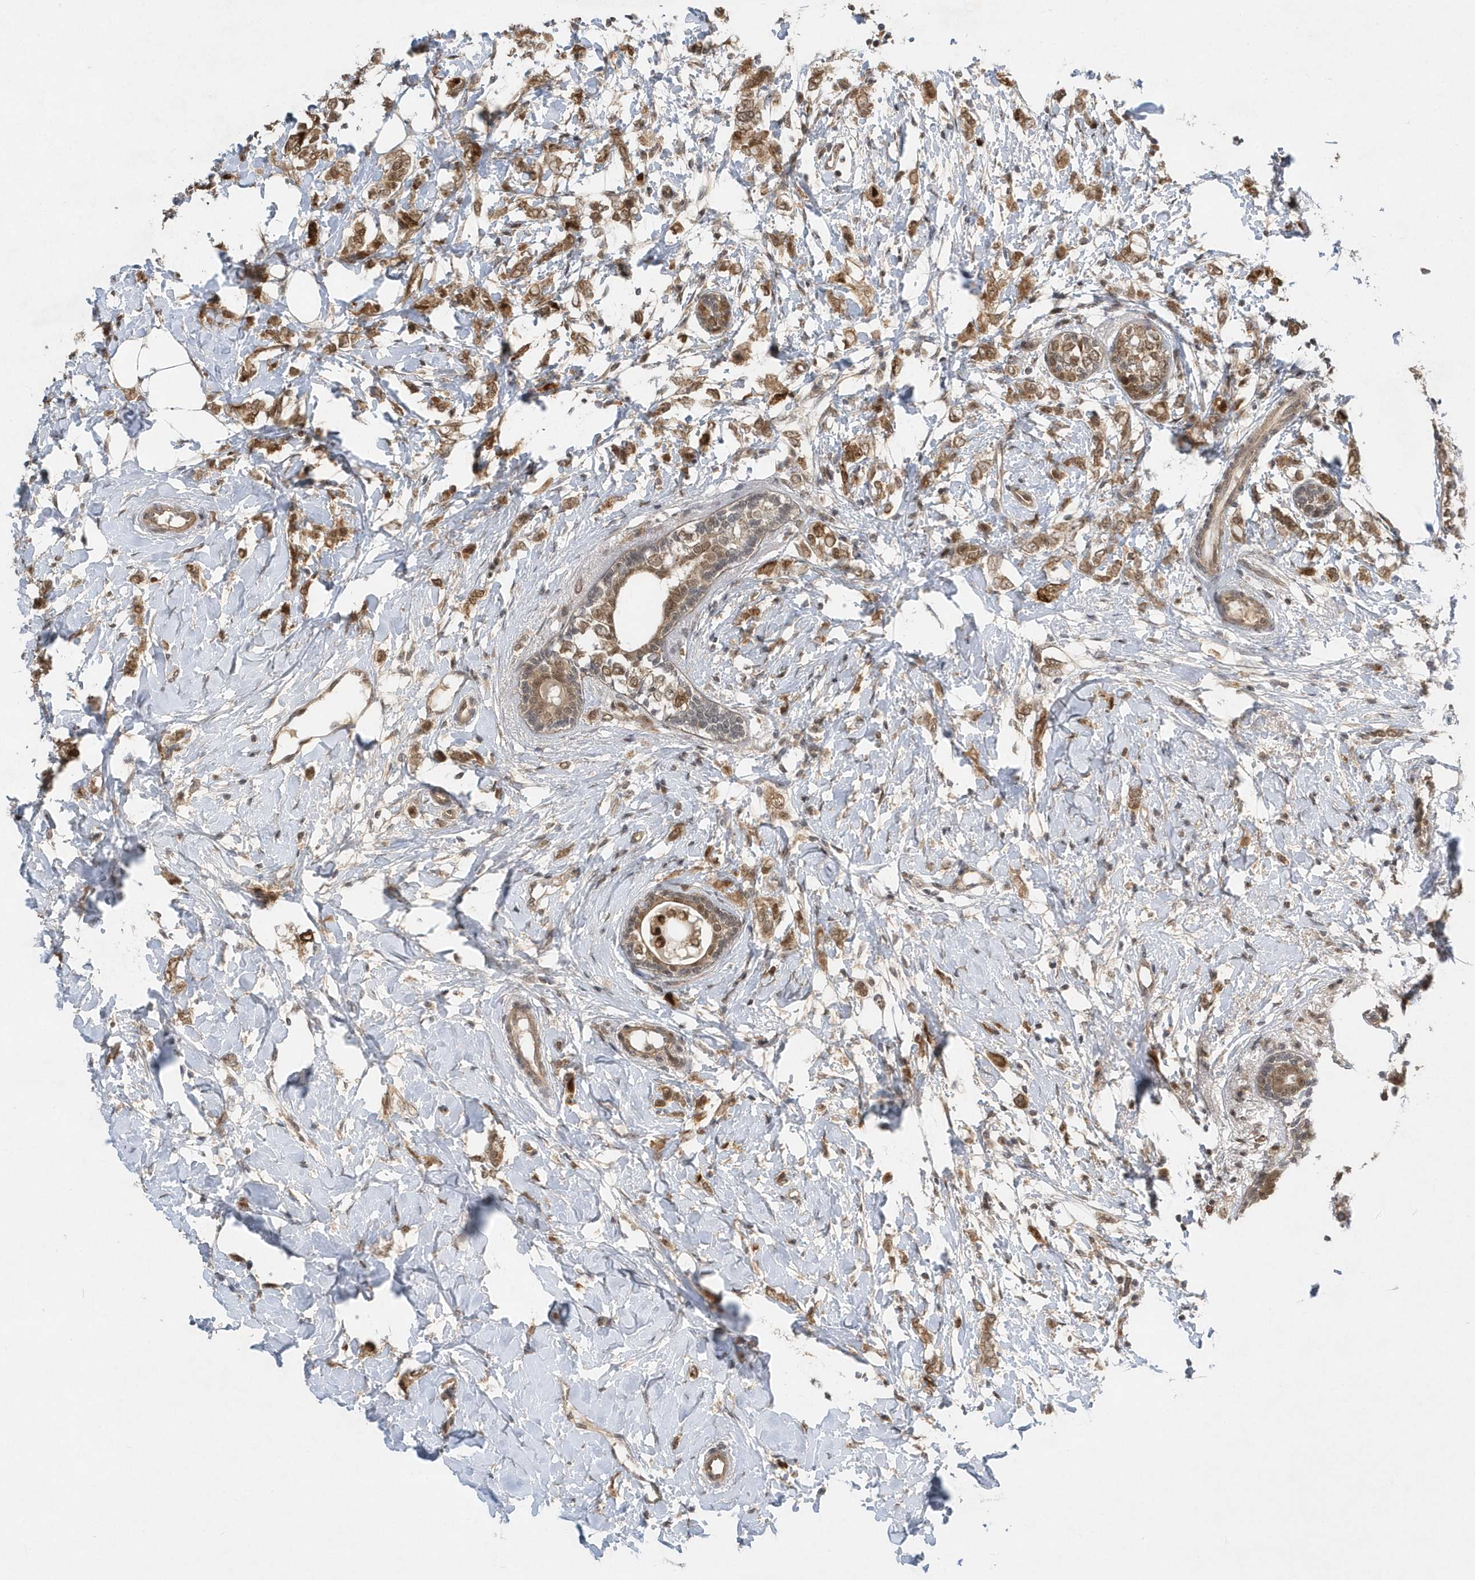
{"staining": {"intensity": "moderate", "quantity": ">75%", "location": "cytoplasmic/membranous"}, "tissue": "breast cancer", "cell_type": "Tumor cells", "image_type": "cancer", "snomed": [{"axis": "morphology", "description": "Normal tissue, NOS"}, {"axis": "morphology", "description": "Lobular carcinoma"}, {"axis": "topography", "description": "Breast"}], "caption": "Protein expression analysis of lobular carcinoma (breast) shows moderate cytoplasmic/membranous staining in about >75% of tumor cells.", "gene": "MXI1", "patient": {"sex": "female", "age": 47}}